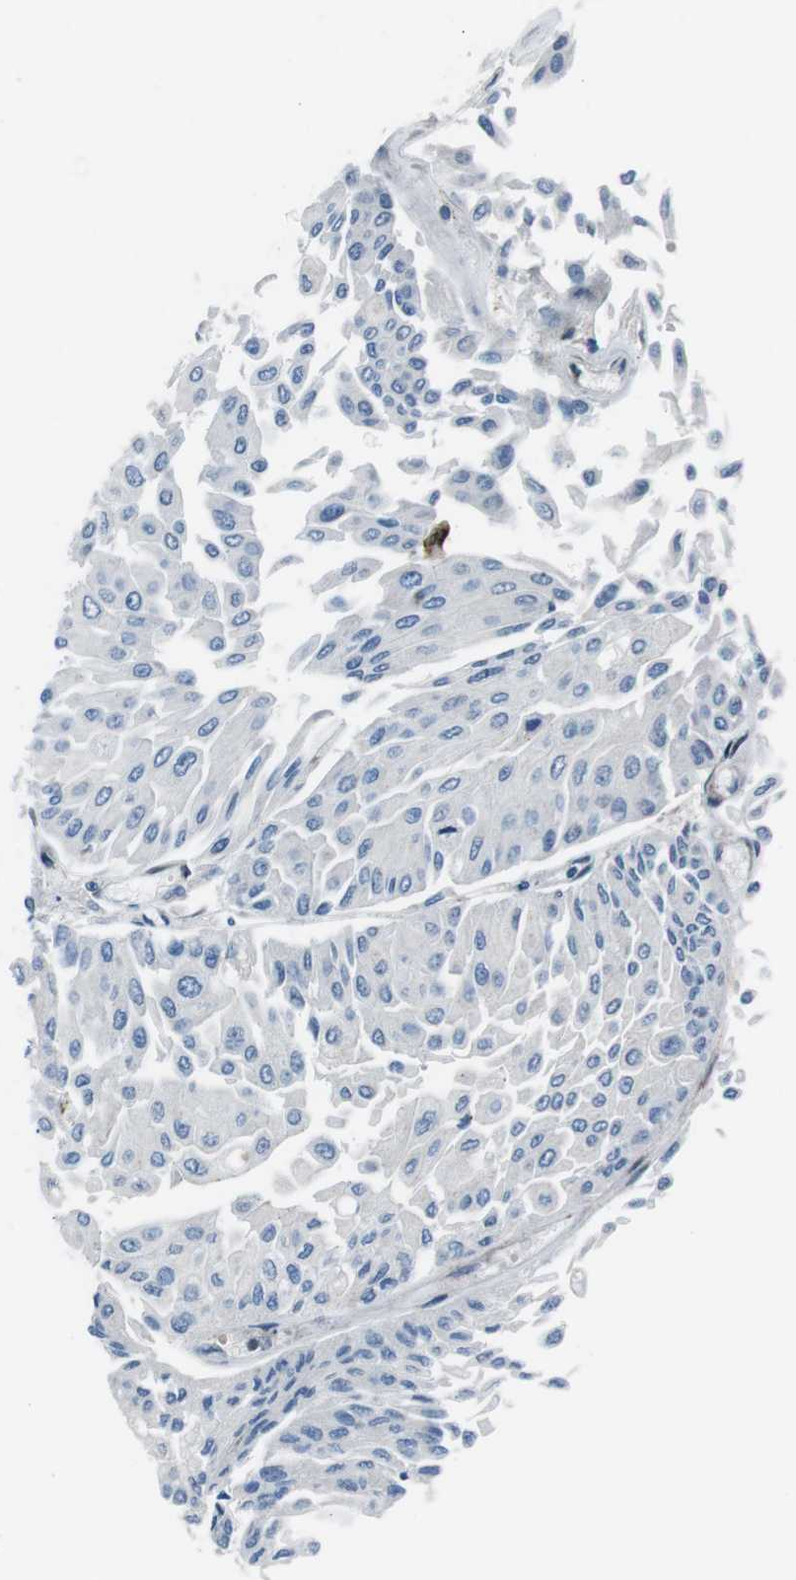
{"staining": {"intensity": "negative", "quantity": "none", "location": "none"}, "tissue": "urothelial cancer", "cell_type": "Tumor cells", "image_type": "cancer", "snomed": [{"axis": "morphology", "description": "Urothelial carcinoma, Low grade"}, {"axis": "topography", "description": "Urinary bladder"}], "caption": "Protein analysis of low-grade urothelial carcinoma shows no significant positivity in tumor cells.", "gene": "NUCB2", "patient": {"sex": "male", "age": 67}}